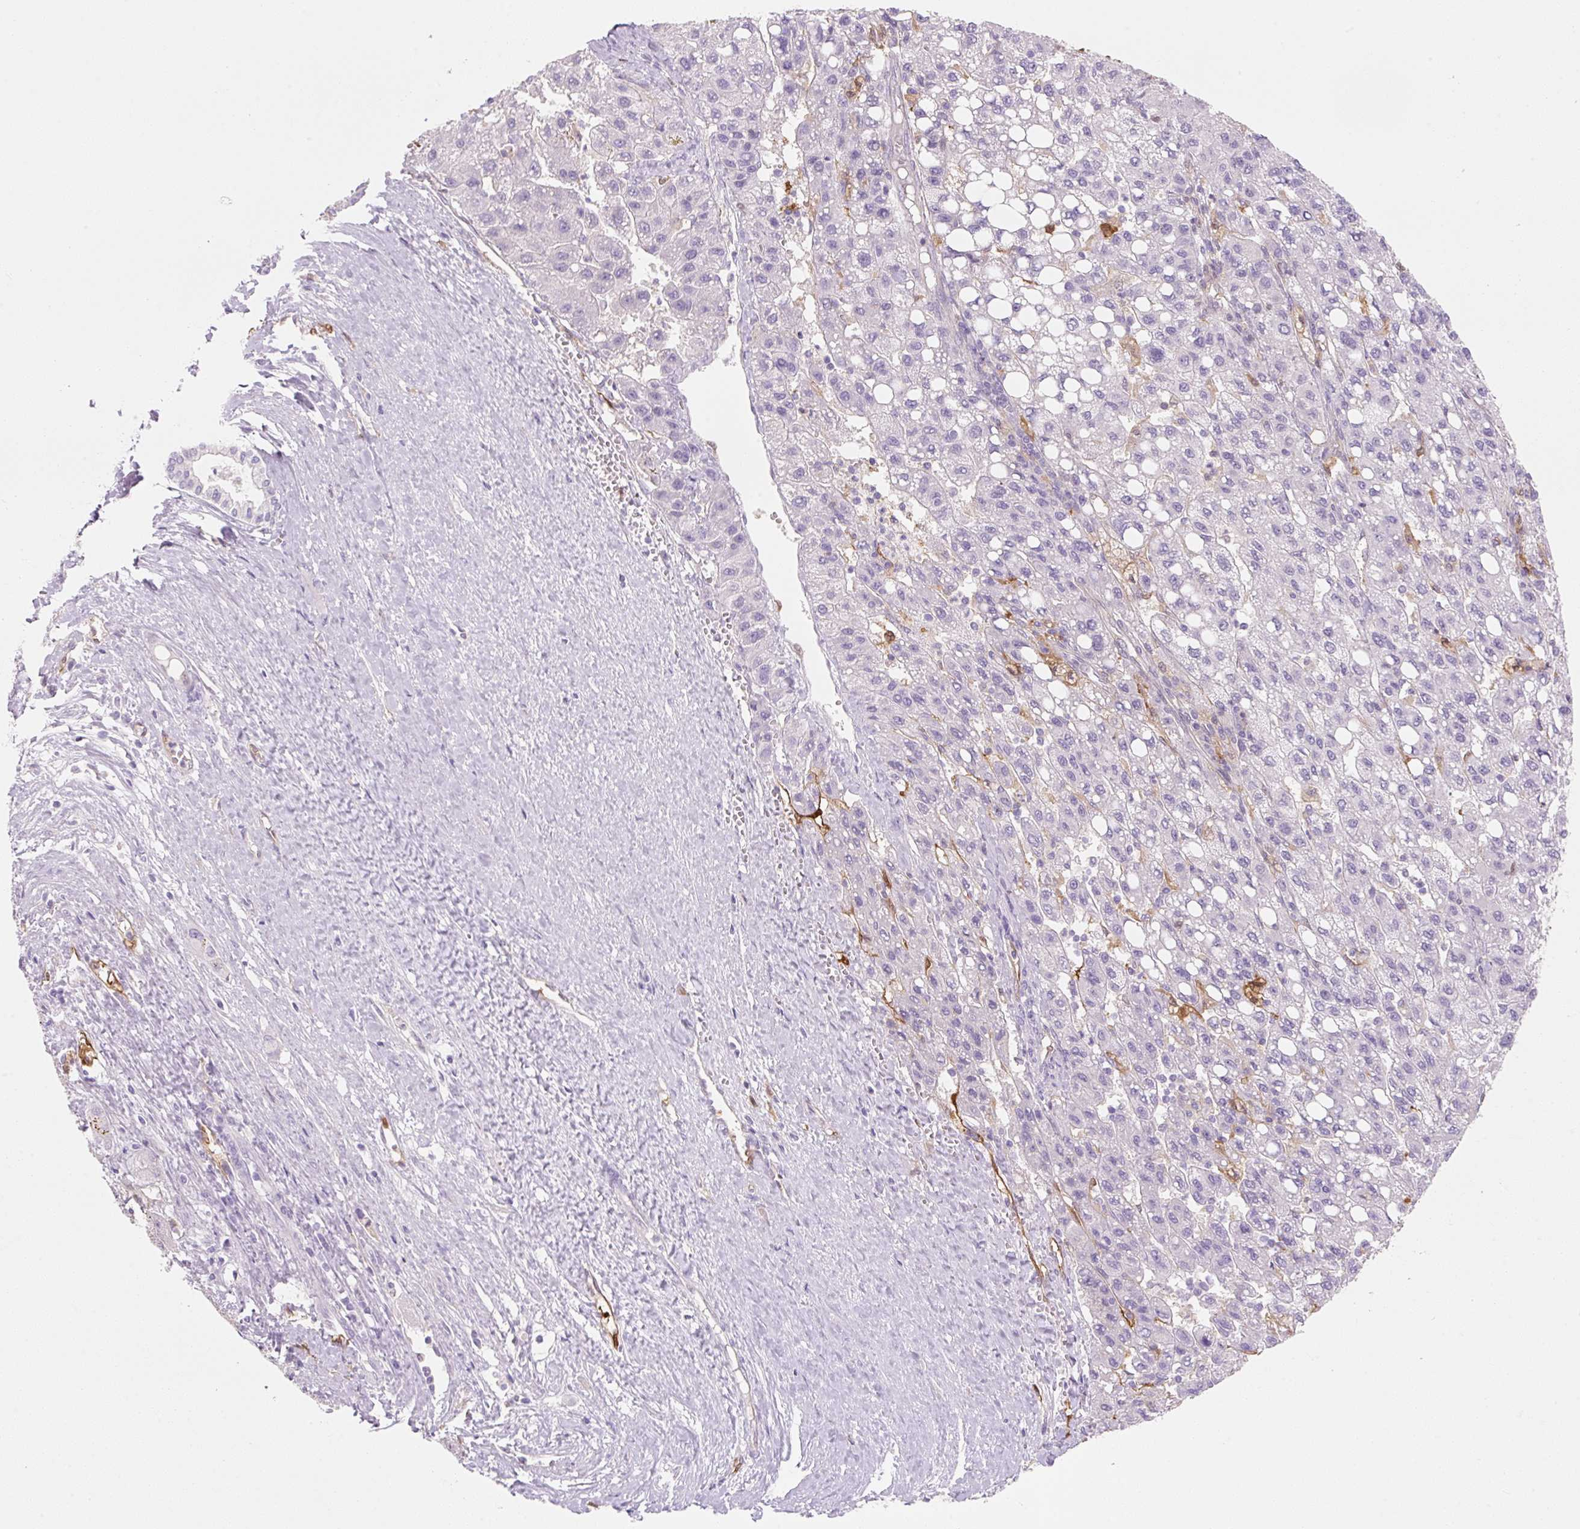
{"staining": {"intensity": "negative", "quantity": "none", "location": "none"}, "tissue": "liver cancer", "cell_type": "Tumor cells", "image_type": "cancer", "snomed": [{"axis": "morphology", "description": "Carcinoma, Hepatocellular, NOS"}, {"axis": "topography", "description": "Liver"}], "caption": "Hepatocellular carcinoma (liver) was stained to show a protein in brown. There is no significant expression in tumor cells.", "gene": "FABP5", "patient": {"sex": "female", "age": 82}}